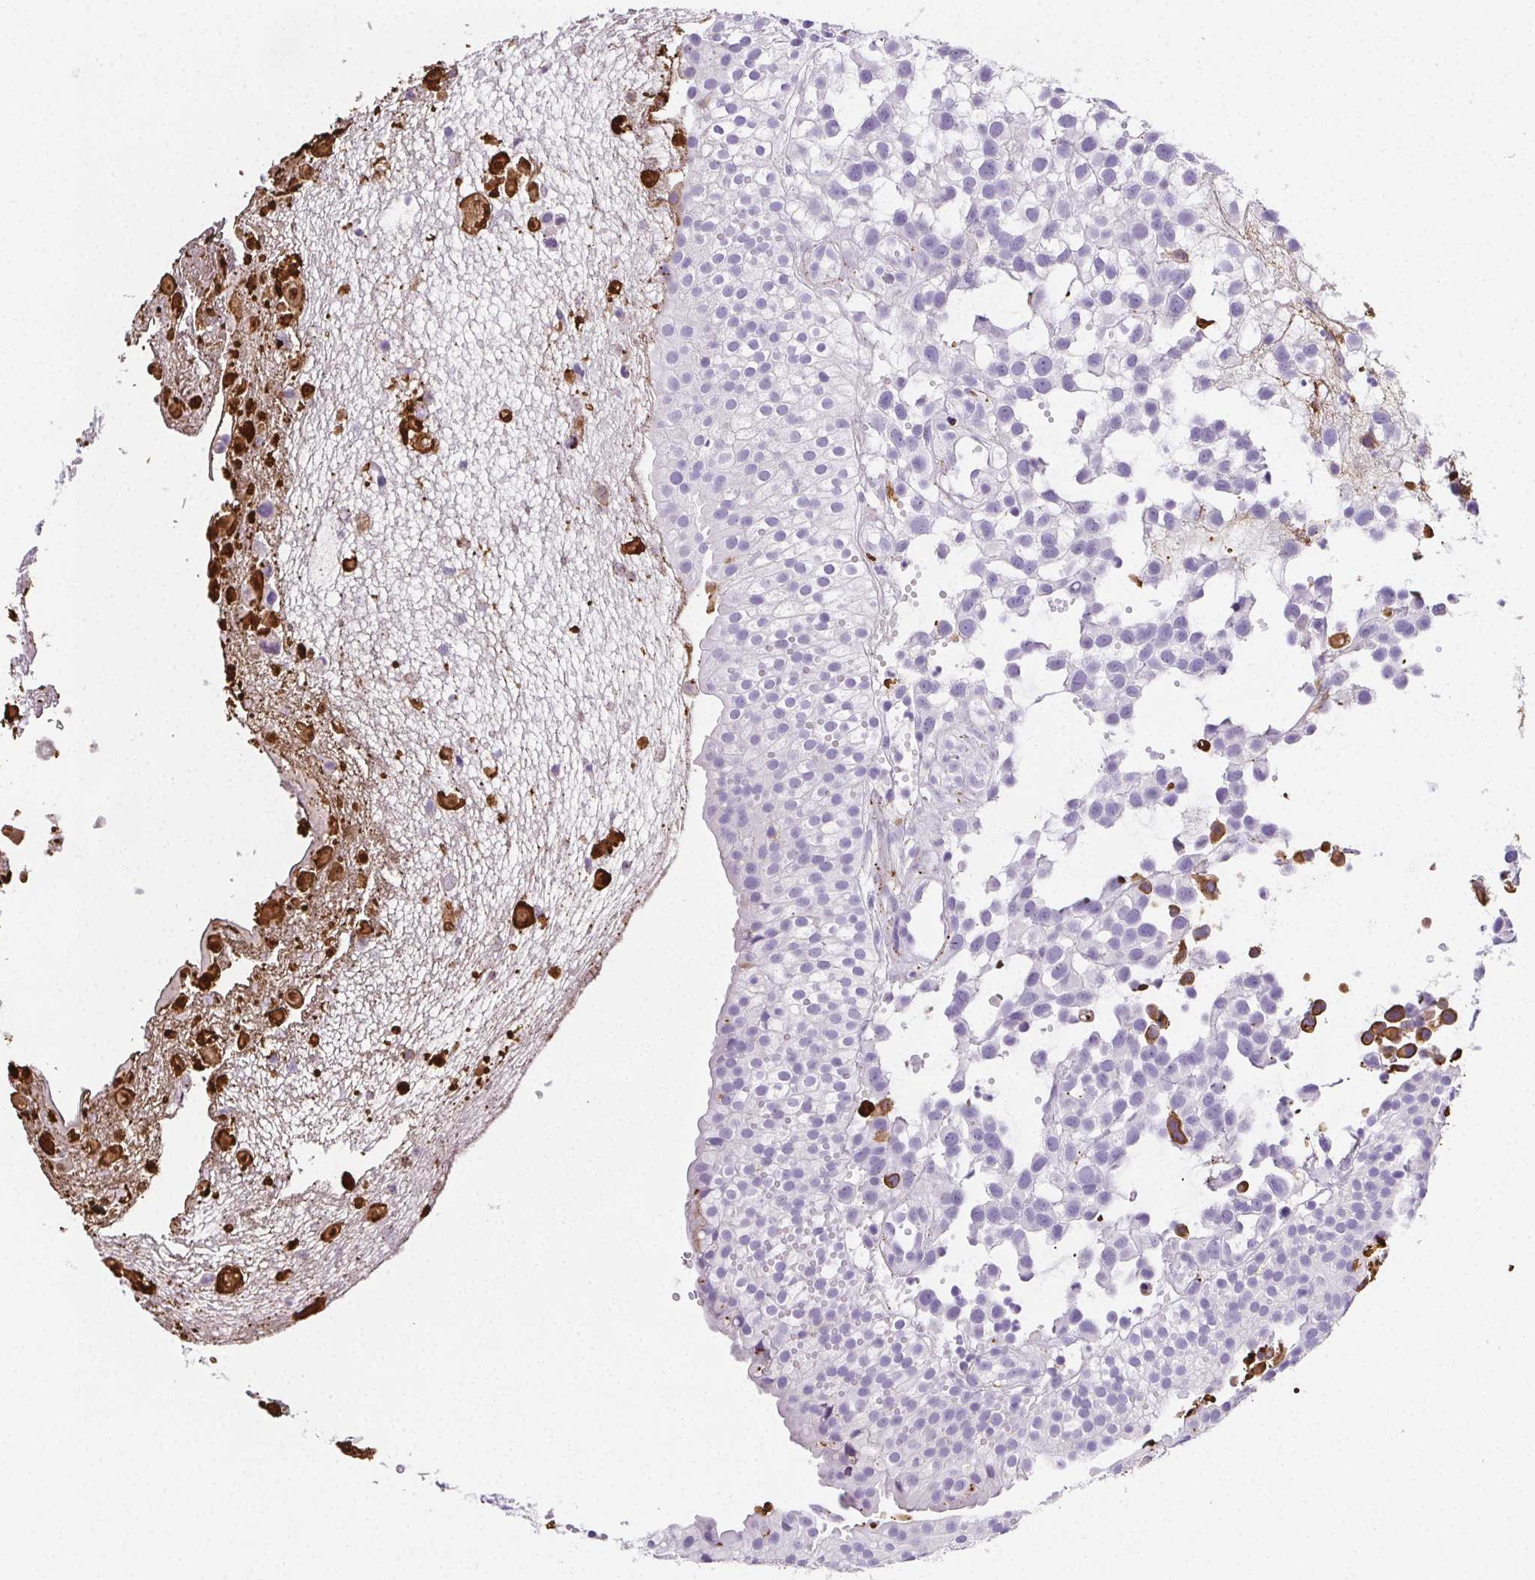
{"staining": {"intensity": "negative", "quantity": "none", "location": "none"}, "tissue": "urothelial cancer", "cell_type": "Tumor cells", "image_type": "cancer", "snomed": [{"axis": "morphology", "description": "Urothelial carcinoma, High grade"}, {"axis": "topography", "description": "Urinary bladder"}], "caption": "Urothelial cancer stained for a protein using IHC demonstrates no staining tumor cells.", "gene": "VTN", "patient": {"sex": "male", "age": 56}}